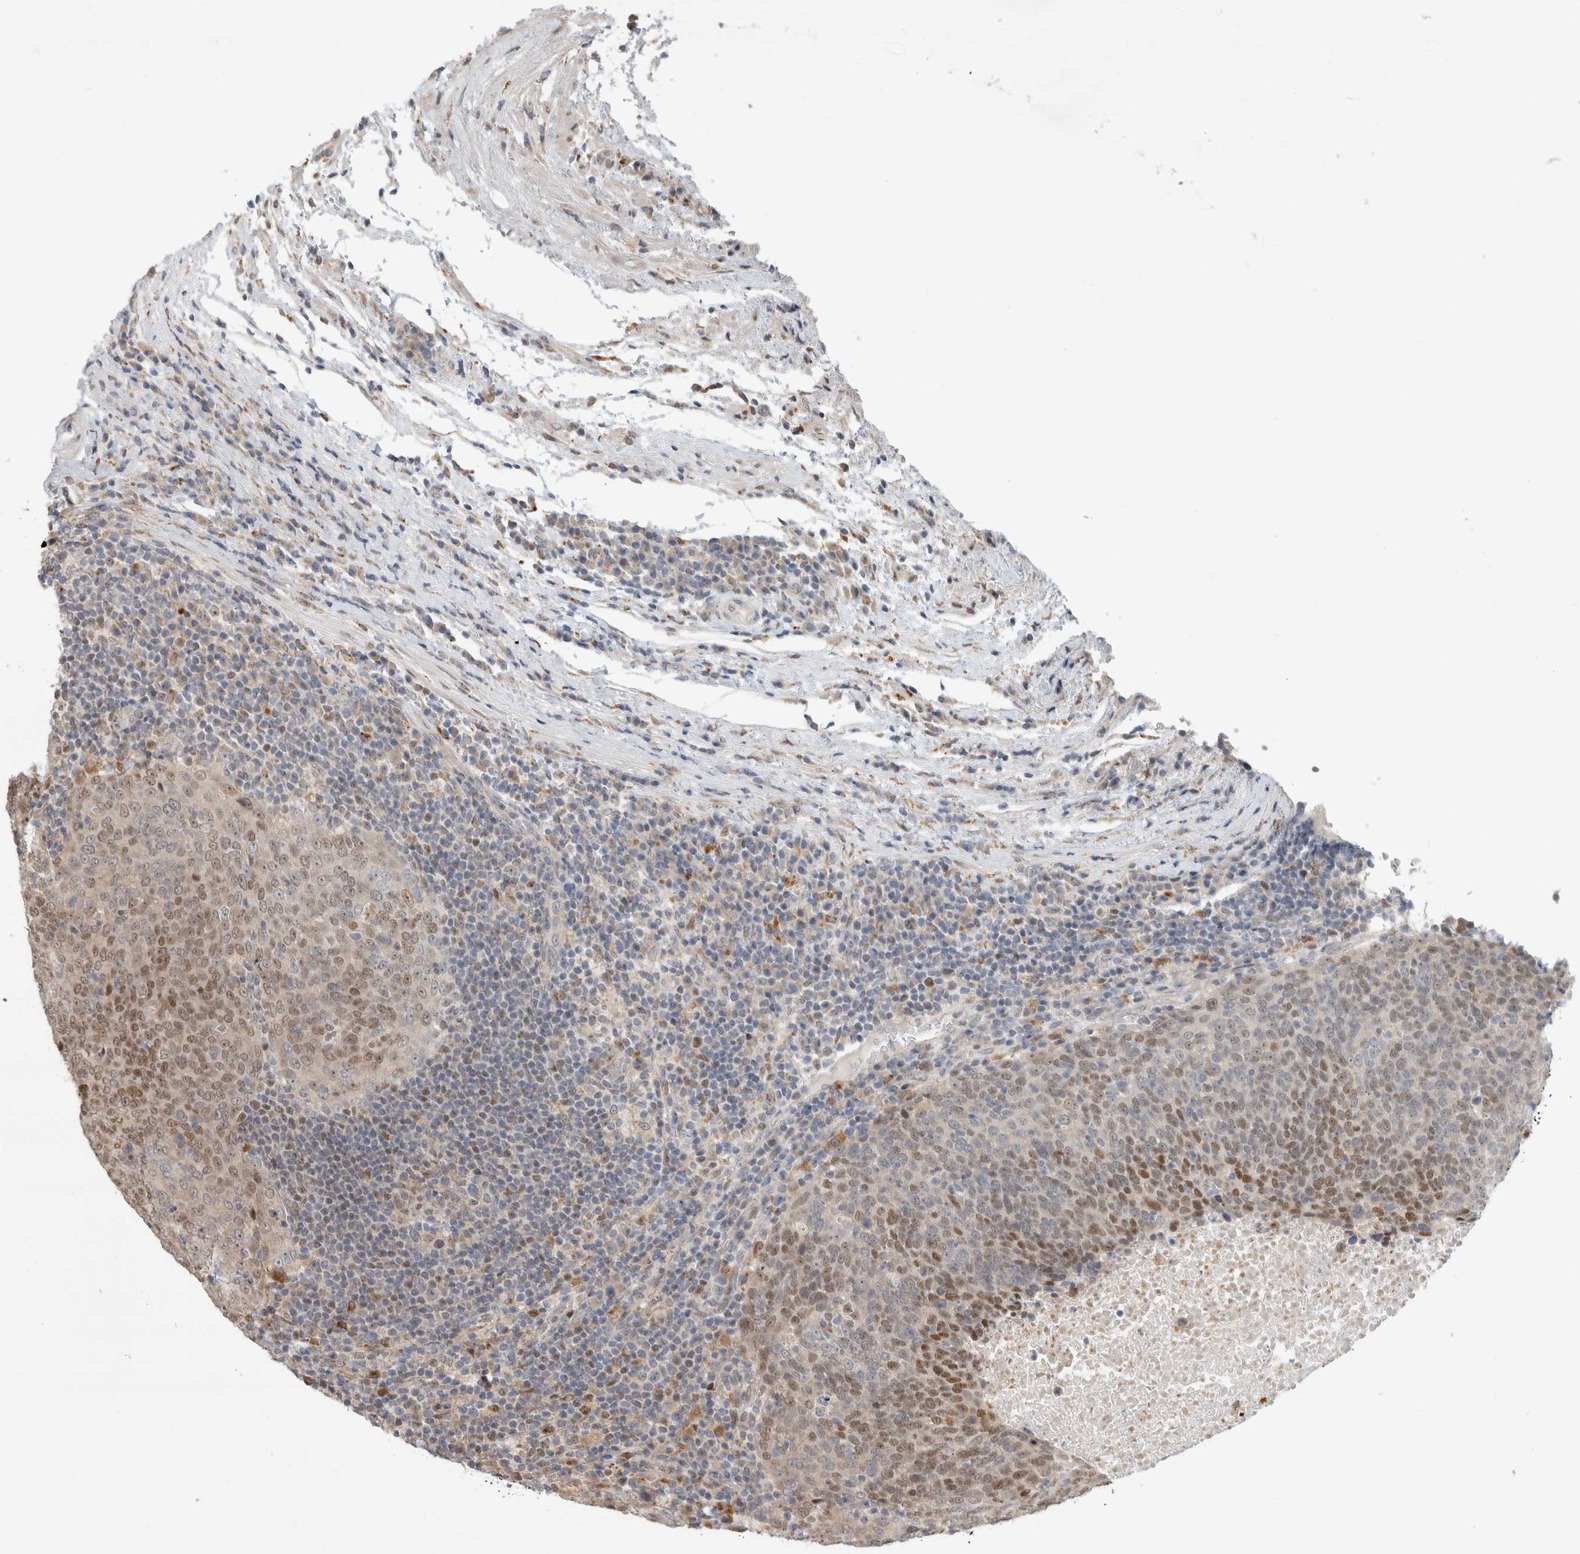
{"staining": {"intensity": "moderate", "quantity": "25%-75%", "location": "nuclear"}, "tissue": "head and neck cancer", "cell_type": "Tumor cells", "image_type": "cancer", "snomed": [{"axis": "morphology", "description": "Squamous cell carcinoma, NOS"}, {"axis": "morphology", "description": "Squamous cell carcinoma, metastatic, NOS"}, {"axis": "topography", "description": "Lymph node"}, {"axis": "topography", "description": "Head-Neck"}], "caption": "Squamous cell carcinoma (head and neck) stained with DAB immunohistochemistry displays medium levels of moderate nuclear expression in approximately 25%-75% of tumor cells.", "gene": "NAB2", "patient": {"sex": "male", "age": 62}}